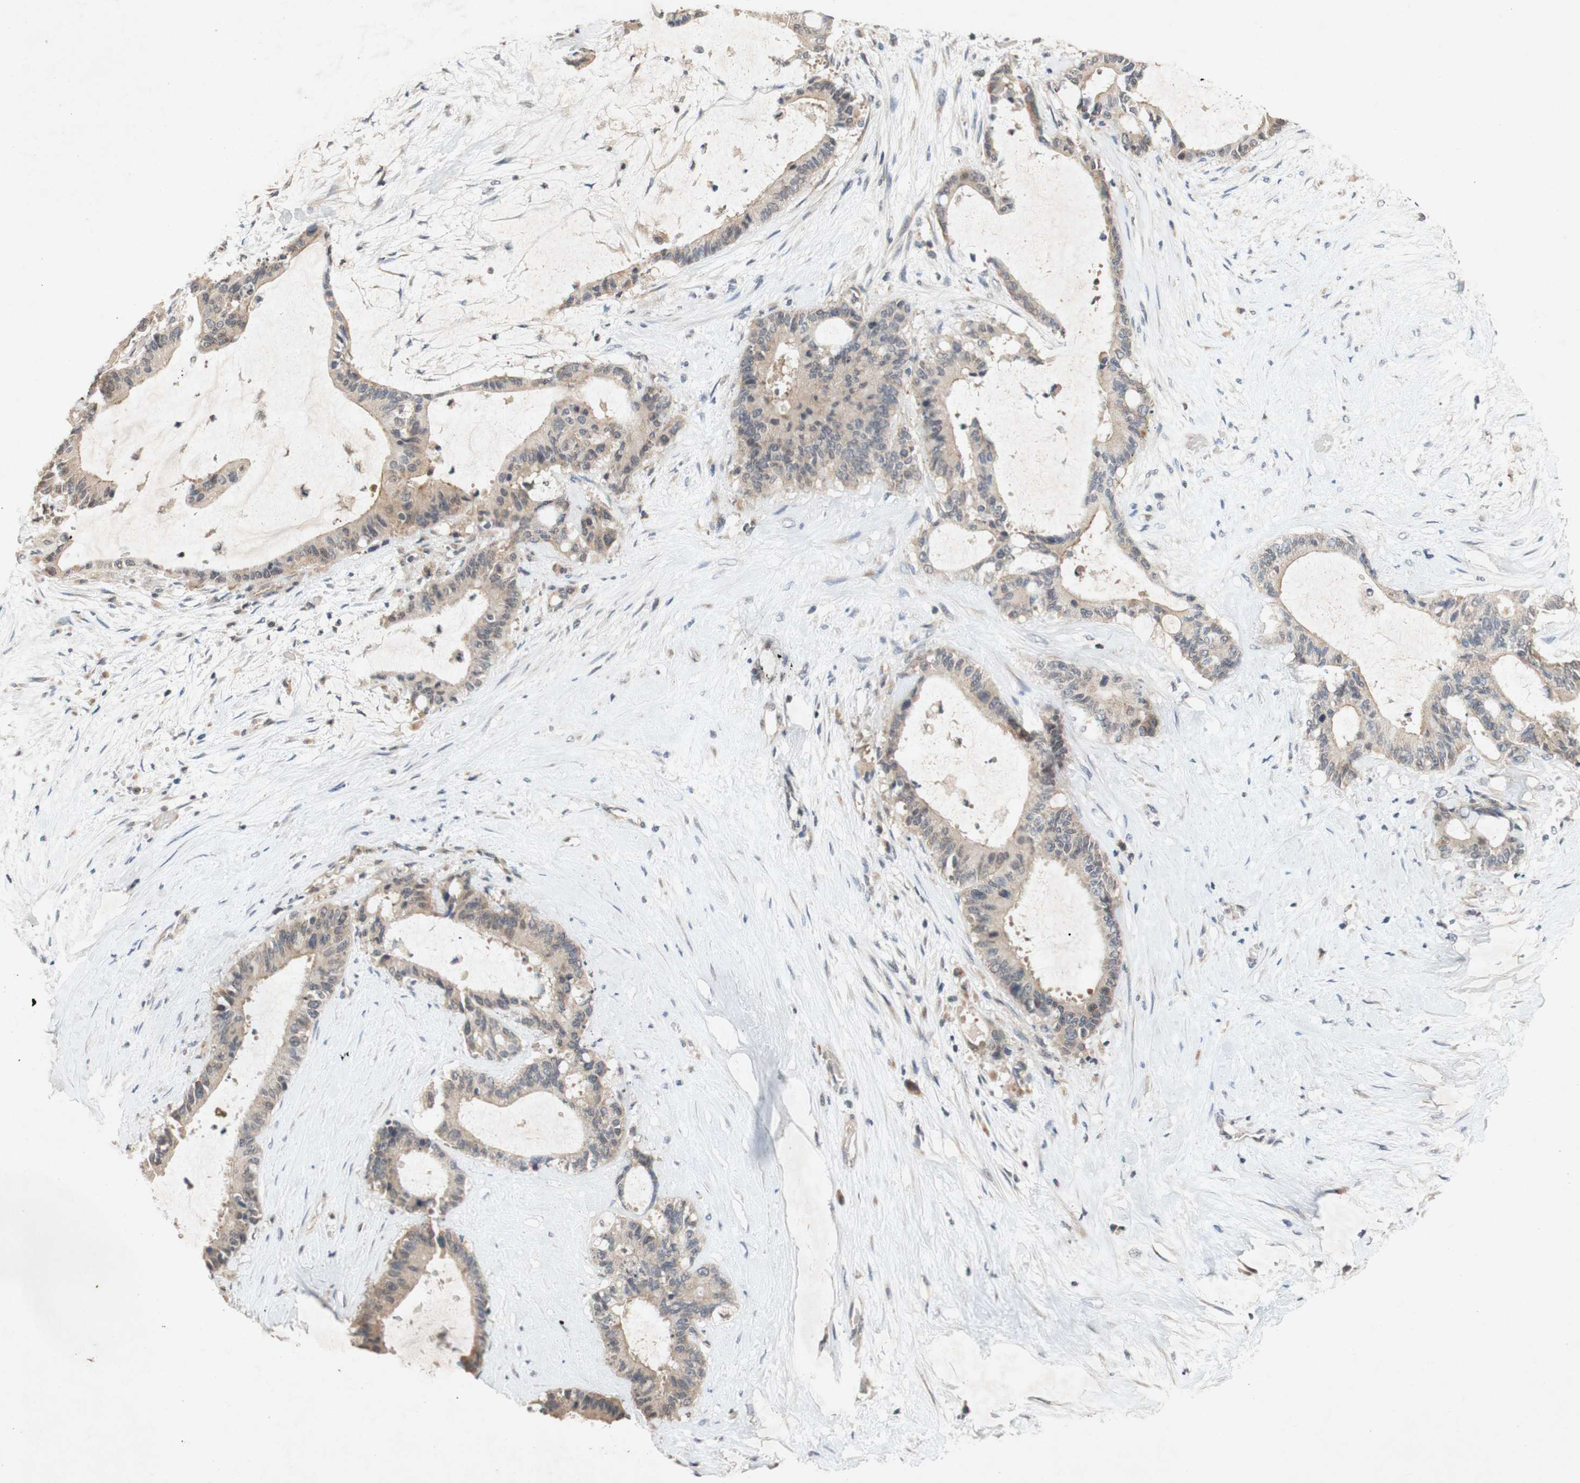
{"staining": {"intensity": "weak", "quantity": ">75%", "location": "cytoplasmic/membranous"}, "tissue": "liver cancer", "cell_type": "Tumor cells", "image_type": "cancer", "snomed": [{"axis": "morphology", "description": "Cholangiocarcinoma"}, {"axis": "topography", "description": "Liver"}], "caption": "Immunohistochemical staining of liver cholangiocarcinoma shows weak cytoplasmic/membranous protein staining in approximately >75% of tumor cells.", "gene": "PIN1", "patient": {"sex": "female", "age": 73}}